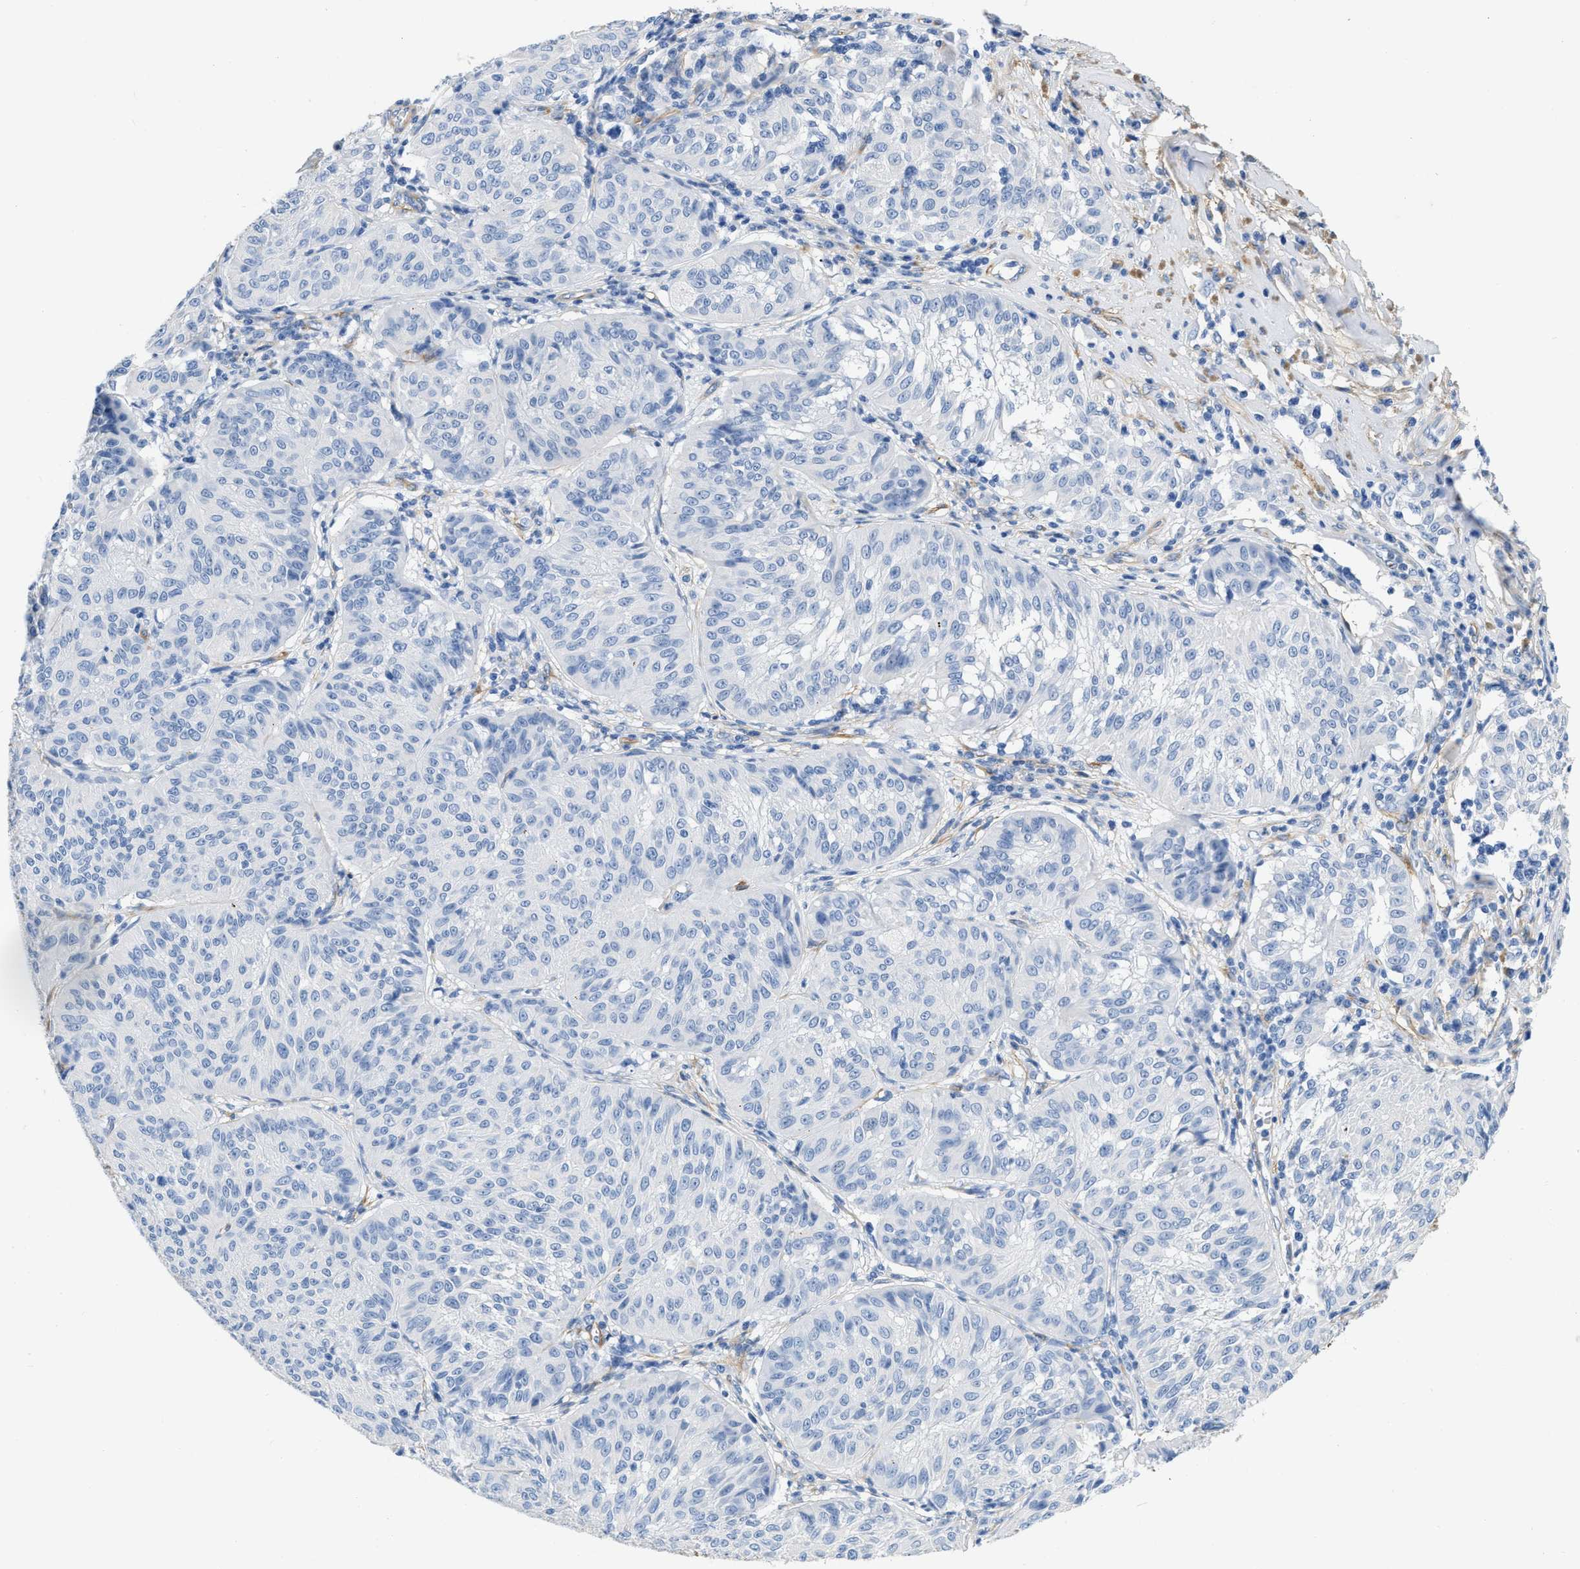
{"staining": {"intensity": "negative", "quantity": "none", "location": "none"}, "tissue": "melanoma", "cell_type": "Tumor cells", "image_type": "cancer", "snomed": [{"axis": "morphology", "description": "Malignant melanoma, NOS"}, {"axis": "topography", "description": "Skin"}], "caption": "Immunohistochemistry (IHC) photomicrograph of human malignant melanoma stained for a protein (brown), which displays no positivity in tumor cells.", "gene": "PDGFRB", "patient": {"sex": "female", "age": 72}}